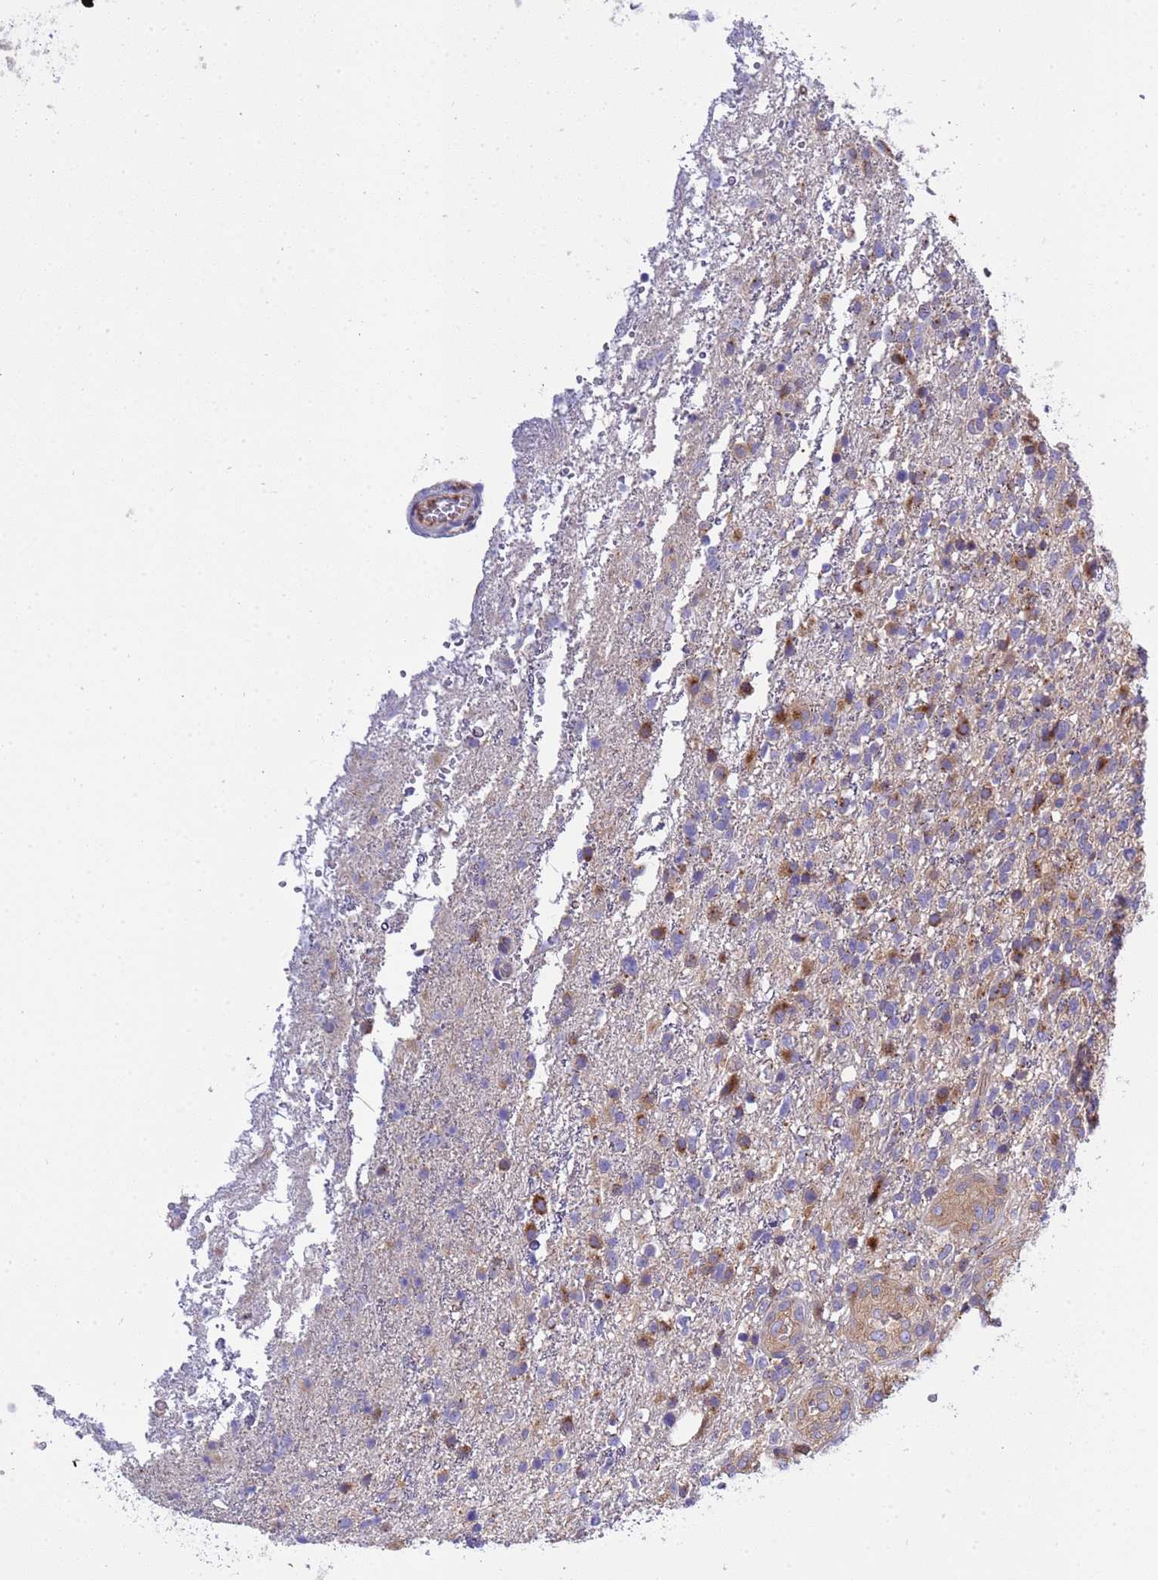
{"staining": {"intensity": "moderate", "quantity": "<25%", "location": "cytoplasmic/membranous"}, "tissue": "glioma", "cell_type": "Tumor cells", "image_type": "cancer", "snomed": [{"axis": "morphology", "description": "Glioma, malignant, High grade"}, {"axis": "topography", "description": "Brain"}], "caption": "Malignant glioma (high-grade) stained for a protein (brown) shows moderate cytoplasmic/membranous positive expression in approximately <25% of tumor cells.", "gene": "ANAPC1", "patient": {"sex": "male", "age": 56}}